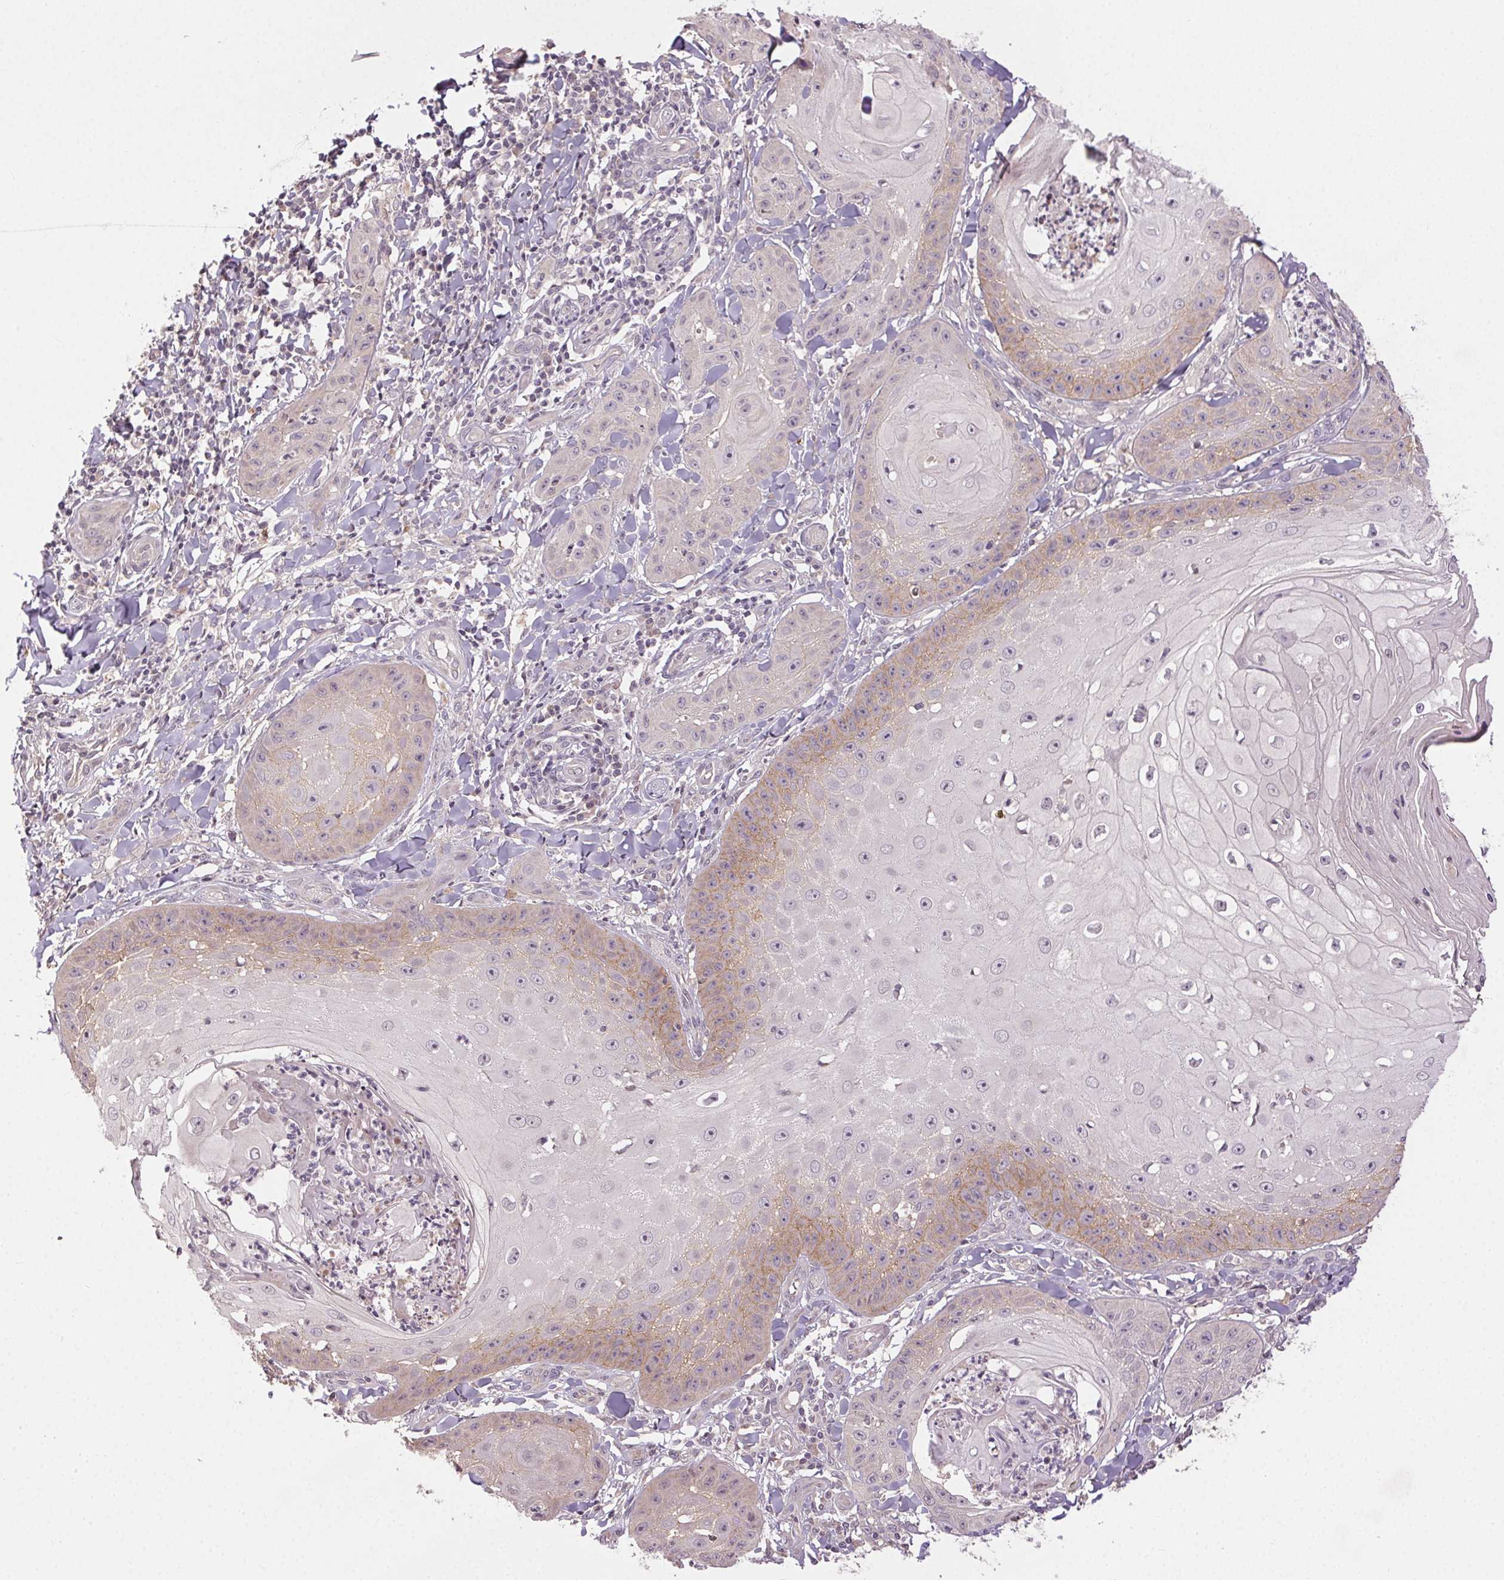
{"staining": {"intensity": "weak", "quantity": "25%-75%", "location": "cytoplasmic/membranous"}, "tissue": "skin cancer", "cell_type": "Tumor cells", "image_type": "cancer", "snomed": [{"axis": "morphology", "description": "Squamous cell carcinoma, NOS"}, {"axis": "topography", "description": "Skin"}], "caption": "Human skin cancer (squamous cell carcinoma) stained for a protein (brown) demonstrates weak cytoplasmic/membranous positive expression in approximately 25%-75% of tumor cells.", "gene": "ATP1B3", "patient": {"sex": "male", "age": 70}}